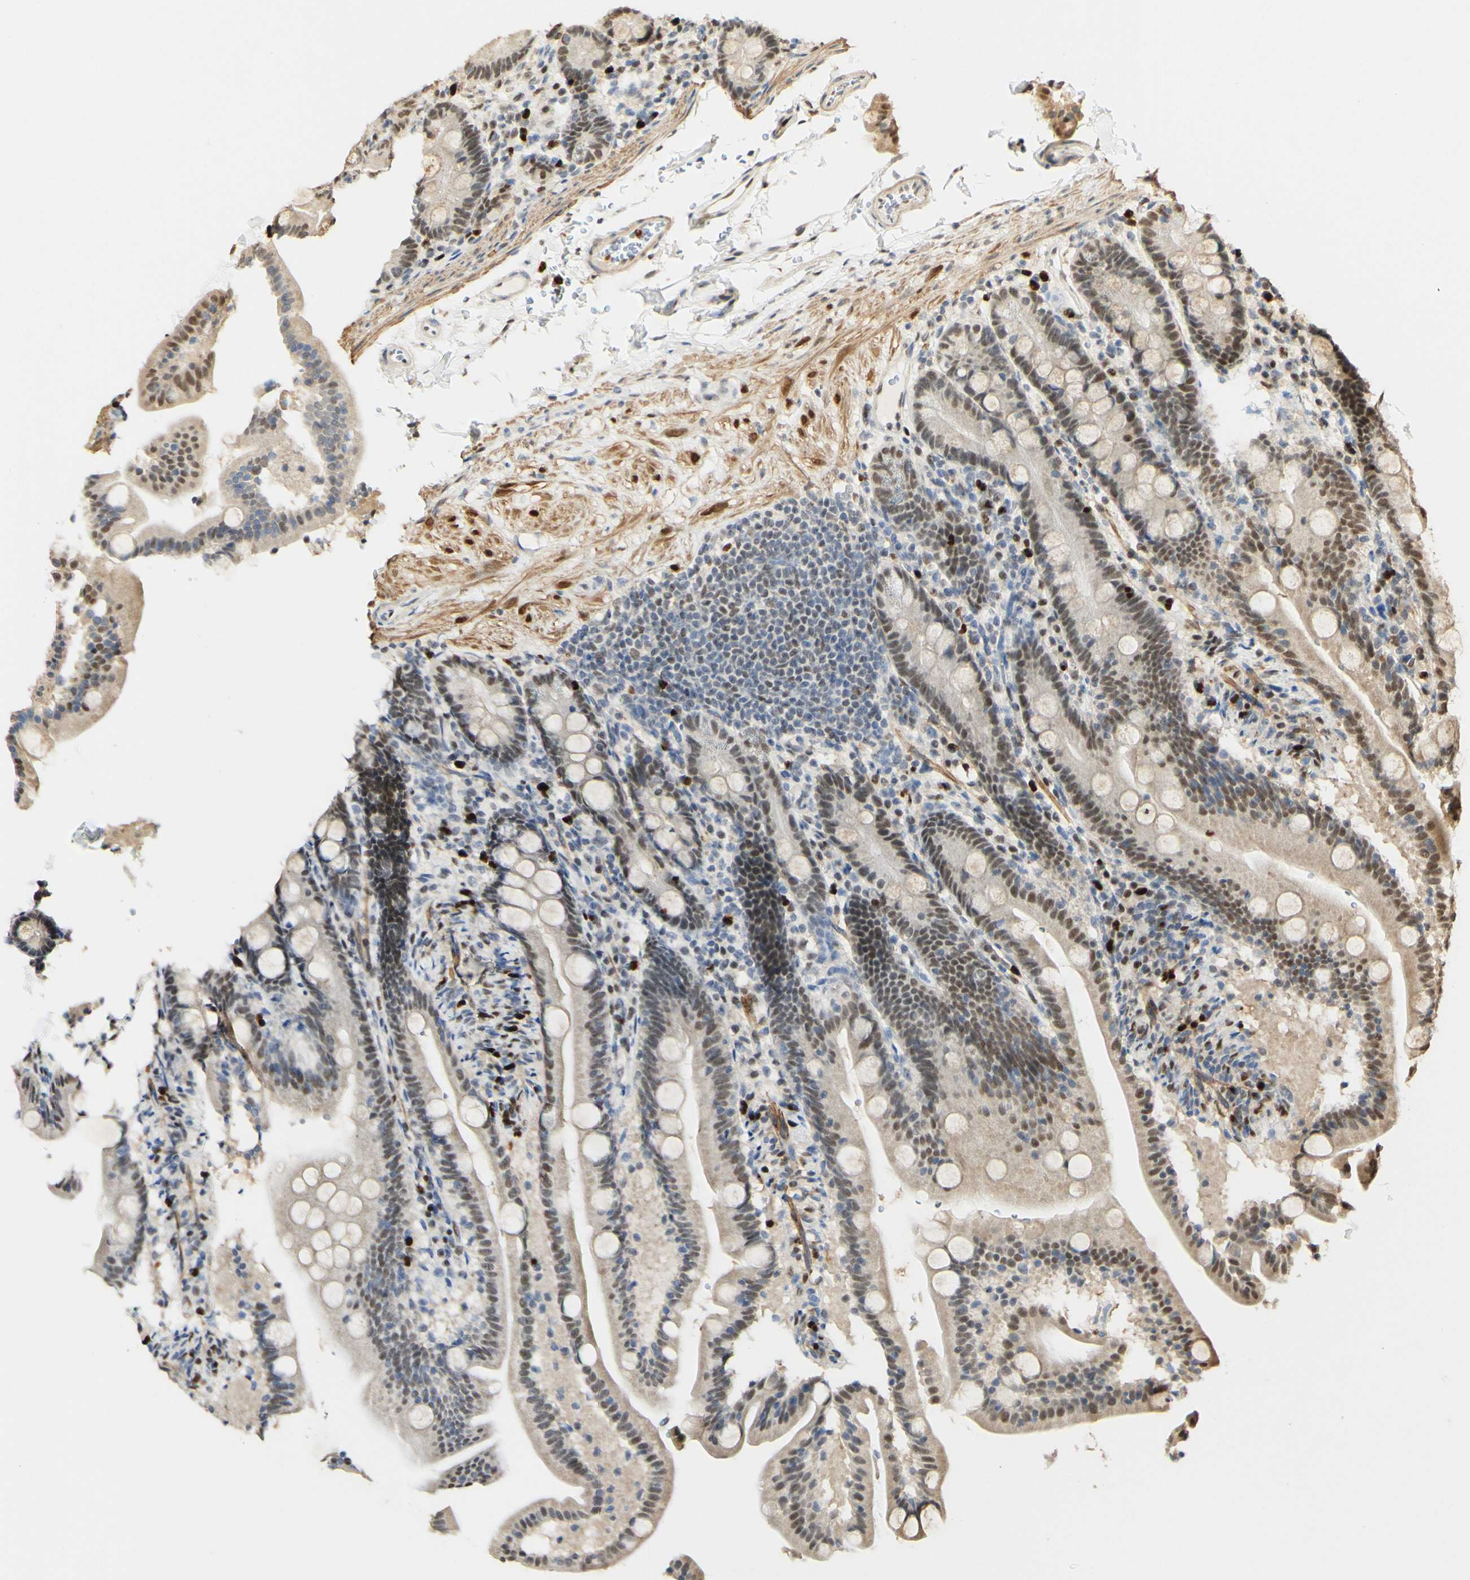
{"staining": {"intensity": "moderate", "quantity": ">75%", "location": "cytoplasmic/membranous,nuclear"}, "tissue": "duodenum", "cell_type": "Glandular cells", "image_type": "normal", "snomed": [{"axis": "morphology", "description": "Normal tissue, NOS"}, {"axis": "topography", "description": "Duodenum"}], "caption": "Duodenum stained with a brown dye displays moderate cytoplasmic/membranous,nuclear positive staining in approximately >75% of glandular cells.", "gene": "MAP3K4", "patient": {"sex": "male", "age": 54}}